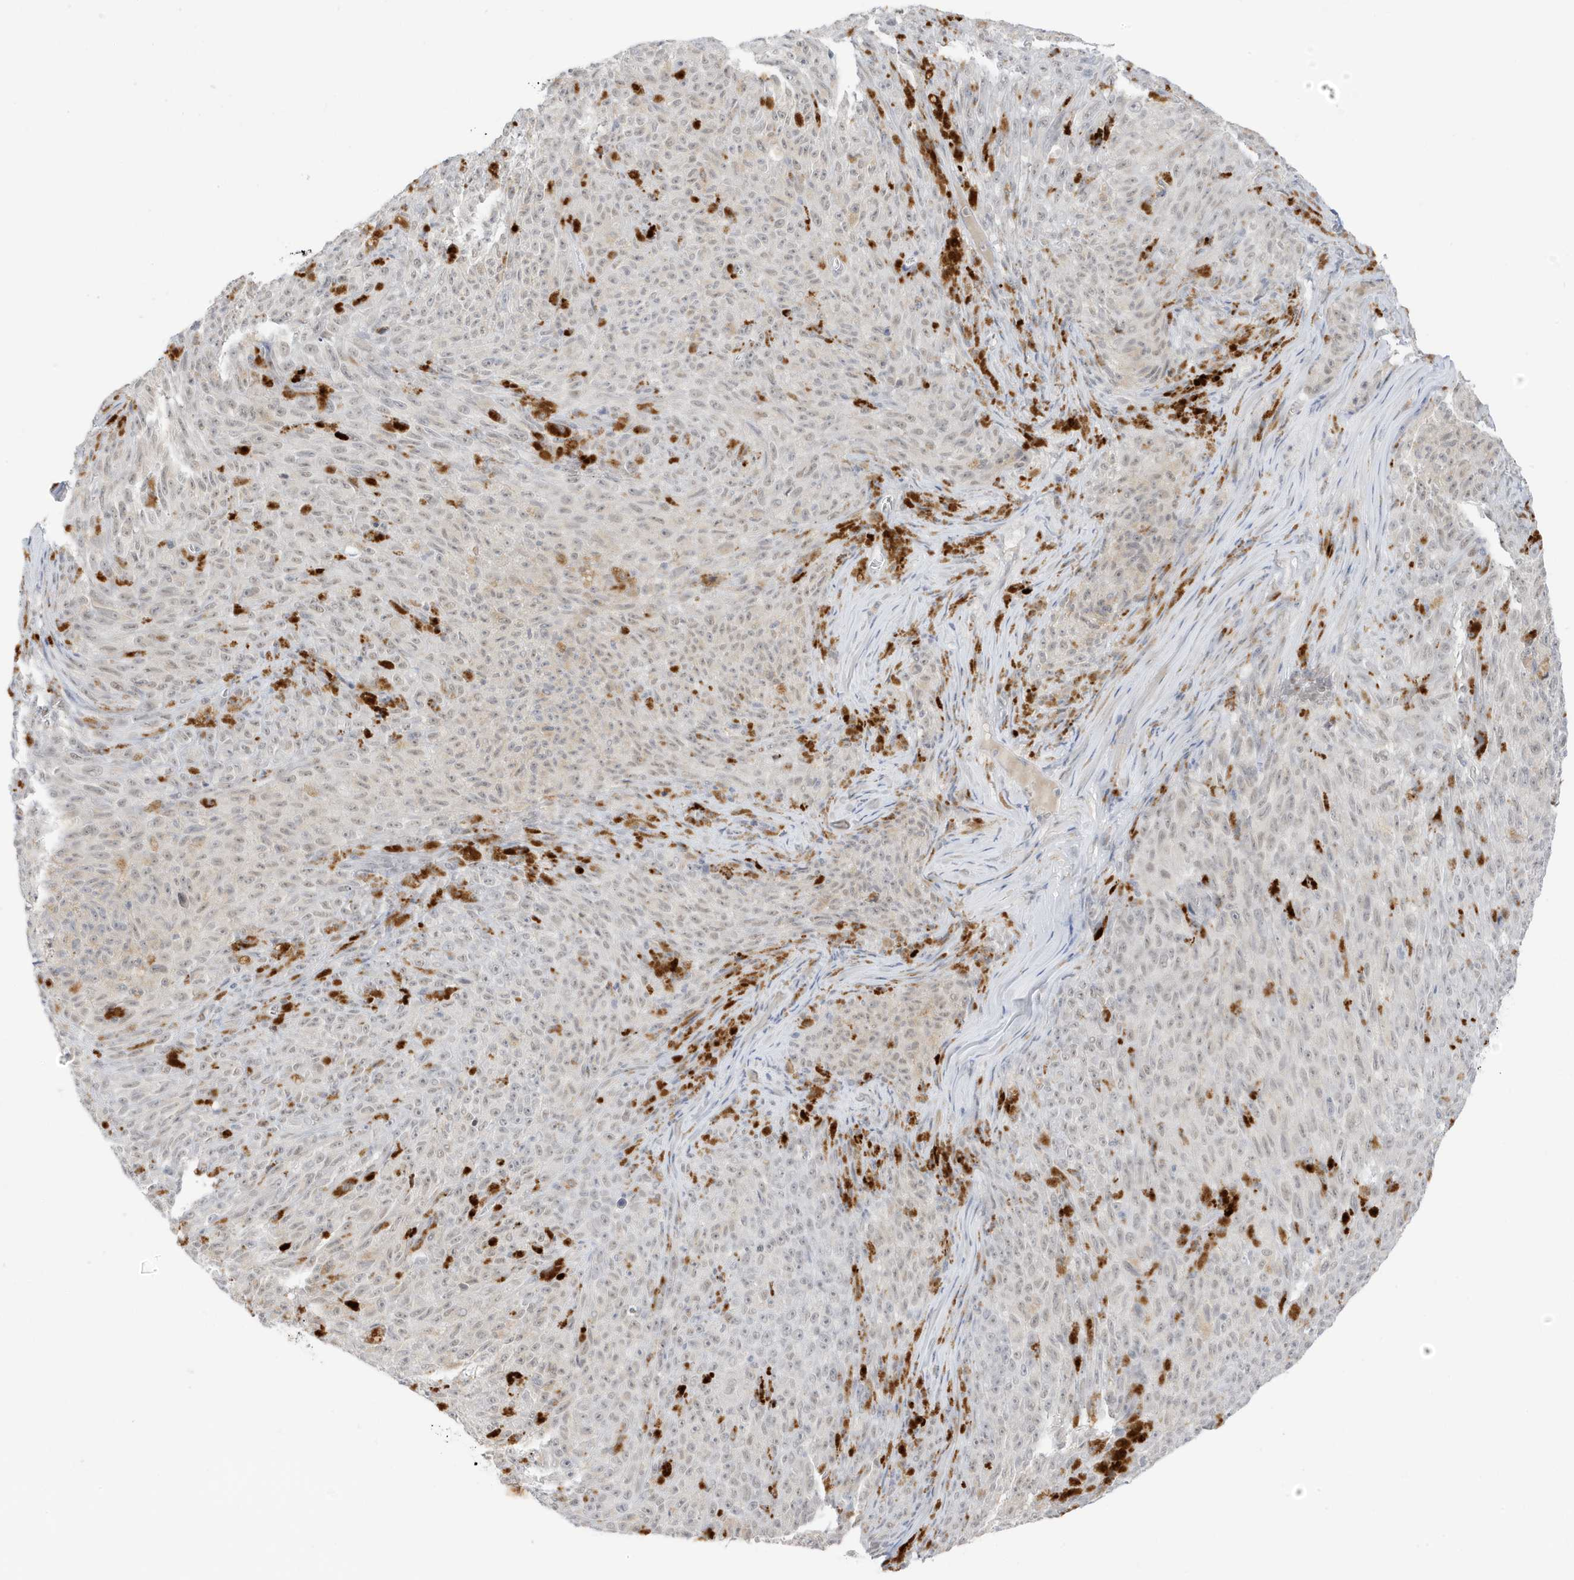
{"staining": {"intensity": "negative", "quantity": "none", "location": "none"}, "tissue": "melanoma", "cell_type": "Tumor cells", "image_type": "cancer", "snomed": [{"axis": "morphology", "description": "Malignant melanoma, NOS"}, {"axis": "topography", "description": "Skin"}], "caption": "IHC micrograph of neoplastic tissue: melanoma stained with DAB displays no significant protein staining in tumor cells. Nuclei are stained in blue.", "gene": "MSL3", "patient": {"sex": "female", "age": 82}}